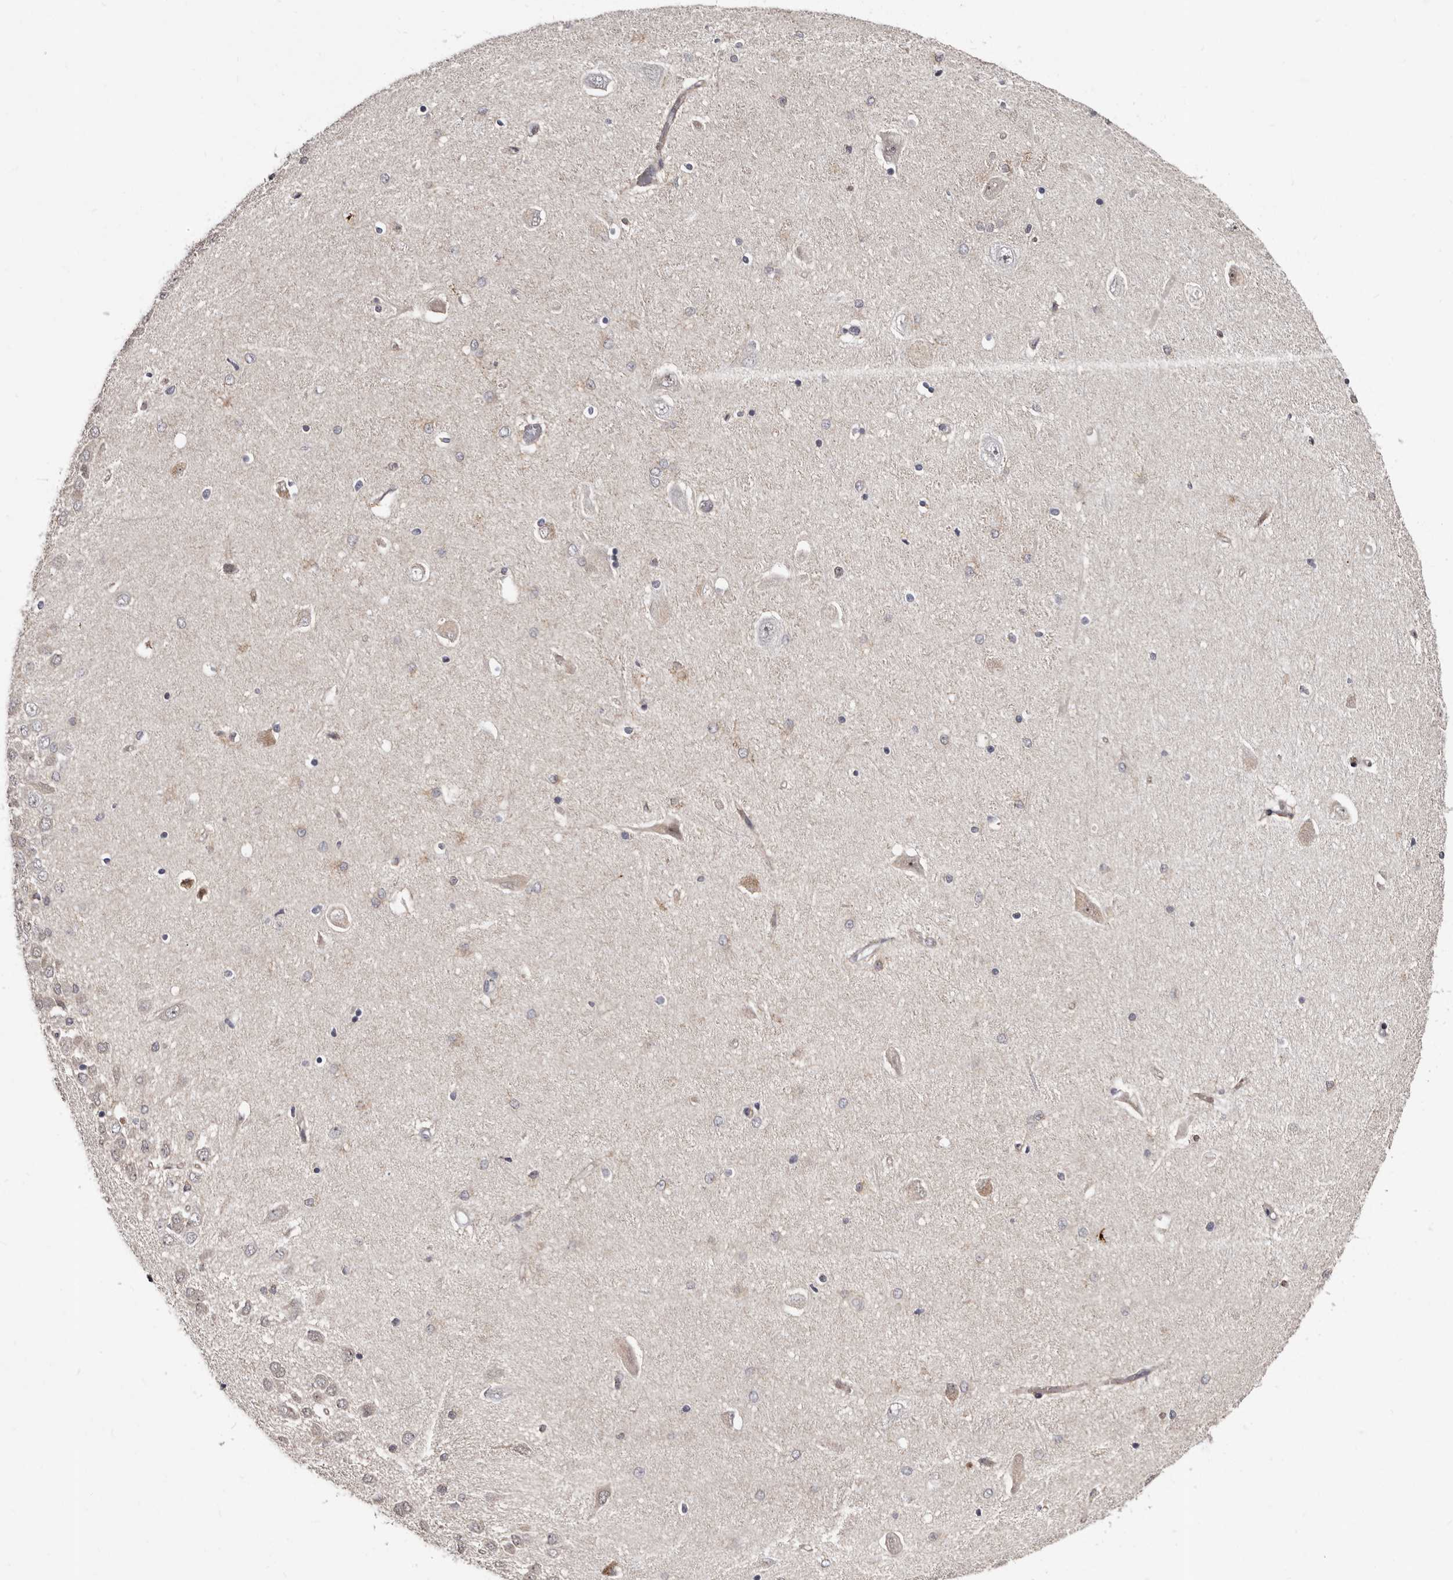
{"staining": {"intensity": "weak", "quantity": "<25%", "location": "cytoplasmic/membranous"}, "tissue": "hippocampus", "cell_type": "Glial cells", "image_type": "normal", "snomed": [{"axis": "morphology", "description": "Normal tissue, NOS"}, {"axis": "topography", "description": "Hippocampus"}], "caption": "Immunohistochemistry (IHC) of benign hippocampus reveals no expression in glial cells.", "gene": "PHF20L1", "patient": {"sex": "male", "age": 45}}